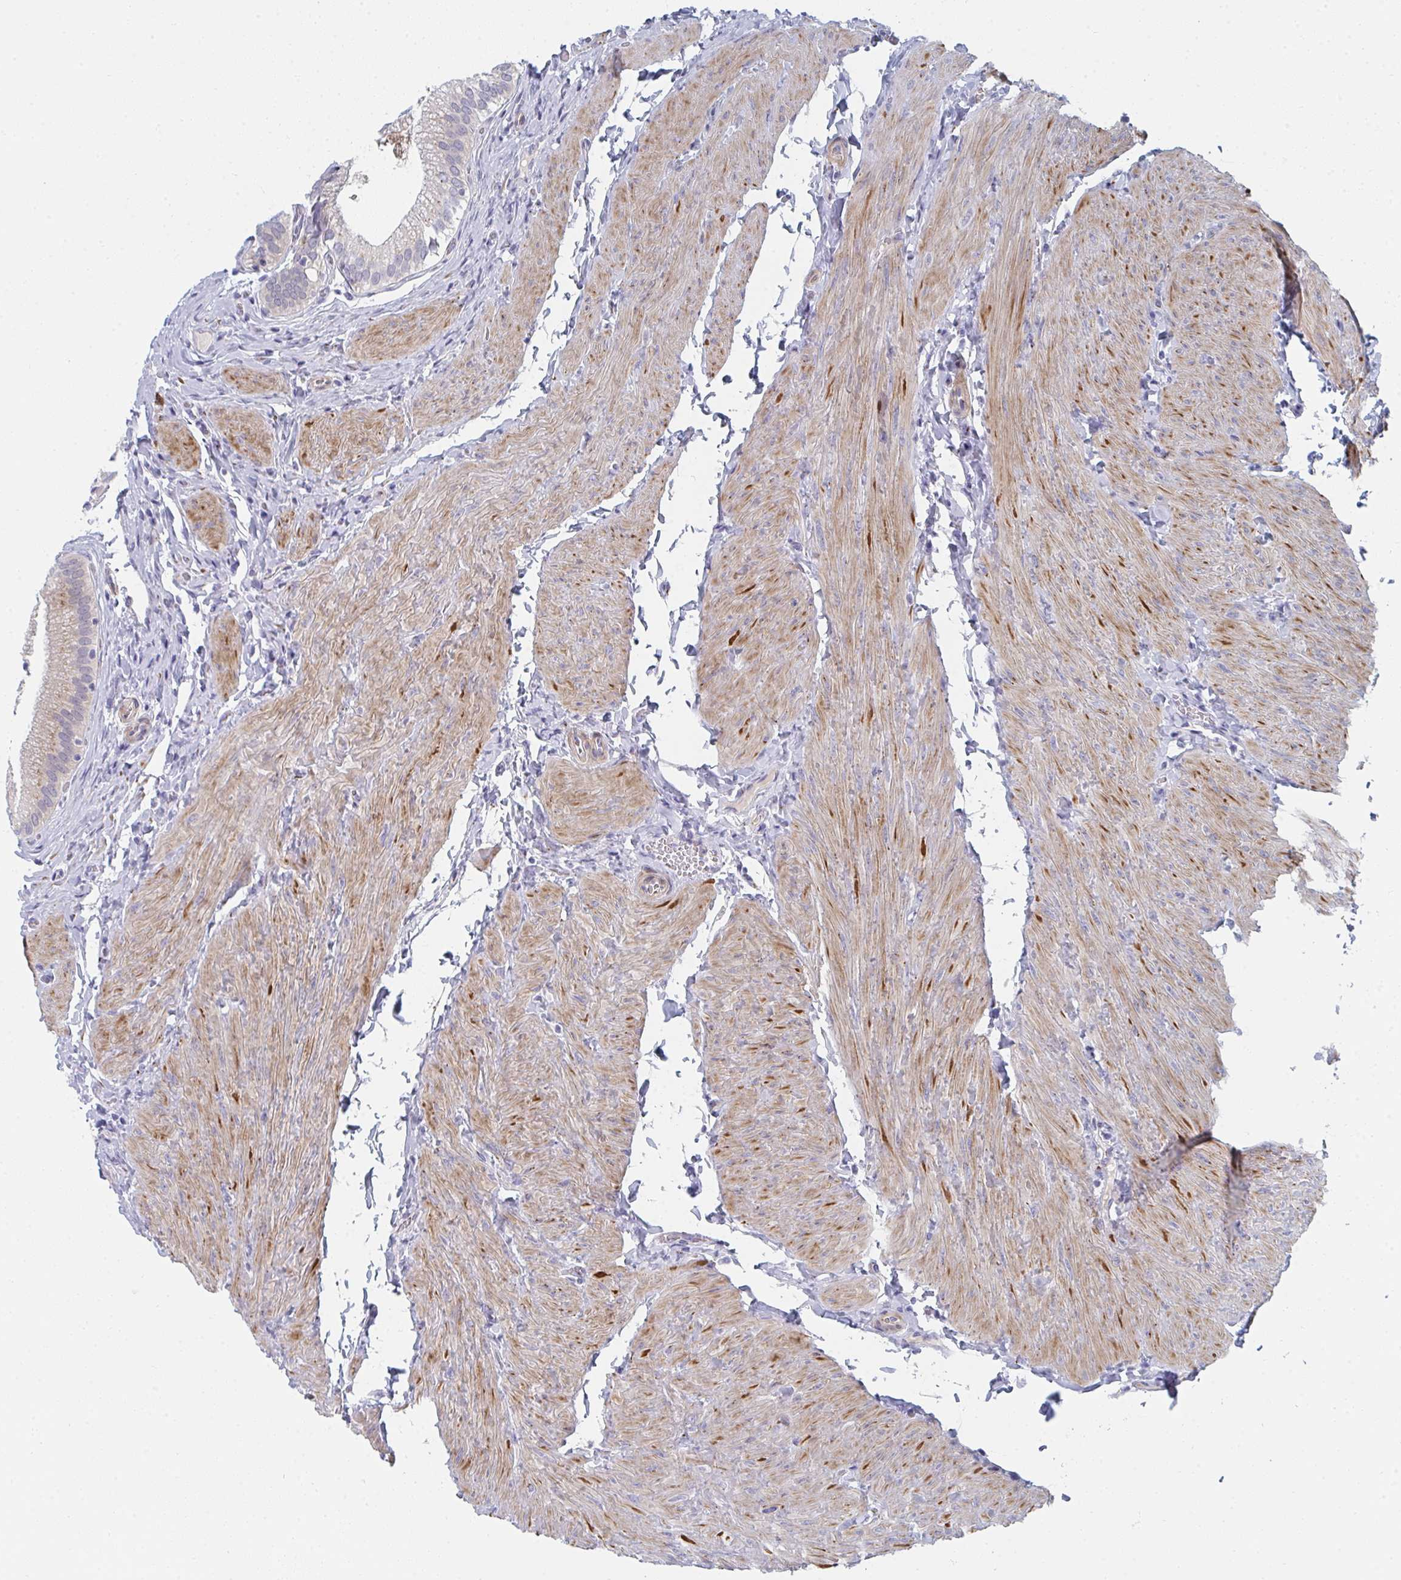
{"staining": {"intensity": "moderate", "quantity": "25%-75%", "location": "cytoplasmic/membranous"}, "tissue": "gallbladder", "cell_type": "Glandular cells", "image_type": "normal", "snomed": [{"axis": "morphology", "description": "Normal tissue, NOS"}, {"axis": "topography", "description": "Gallbladder"}, {"axis": "topography", "description": "Peripheral nerve tissue"}], "caption": "Gallbladder stained with a brown dye exhibits moderate cytoplasmic/membranous positive staining in approximately 25%-75% of glandular cells.", "gene": "PSMG1", "patient": {"sex": "male", "age": 17}}